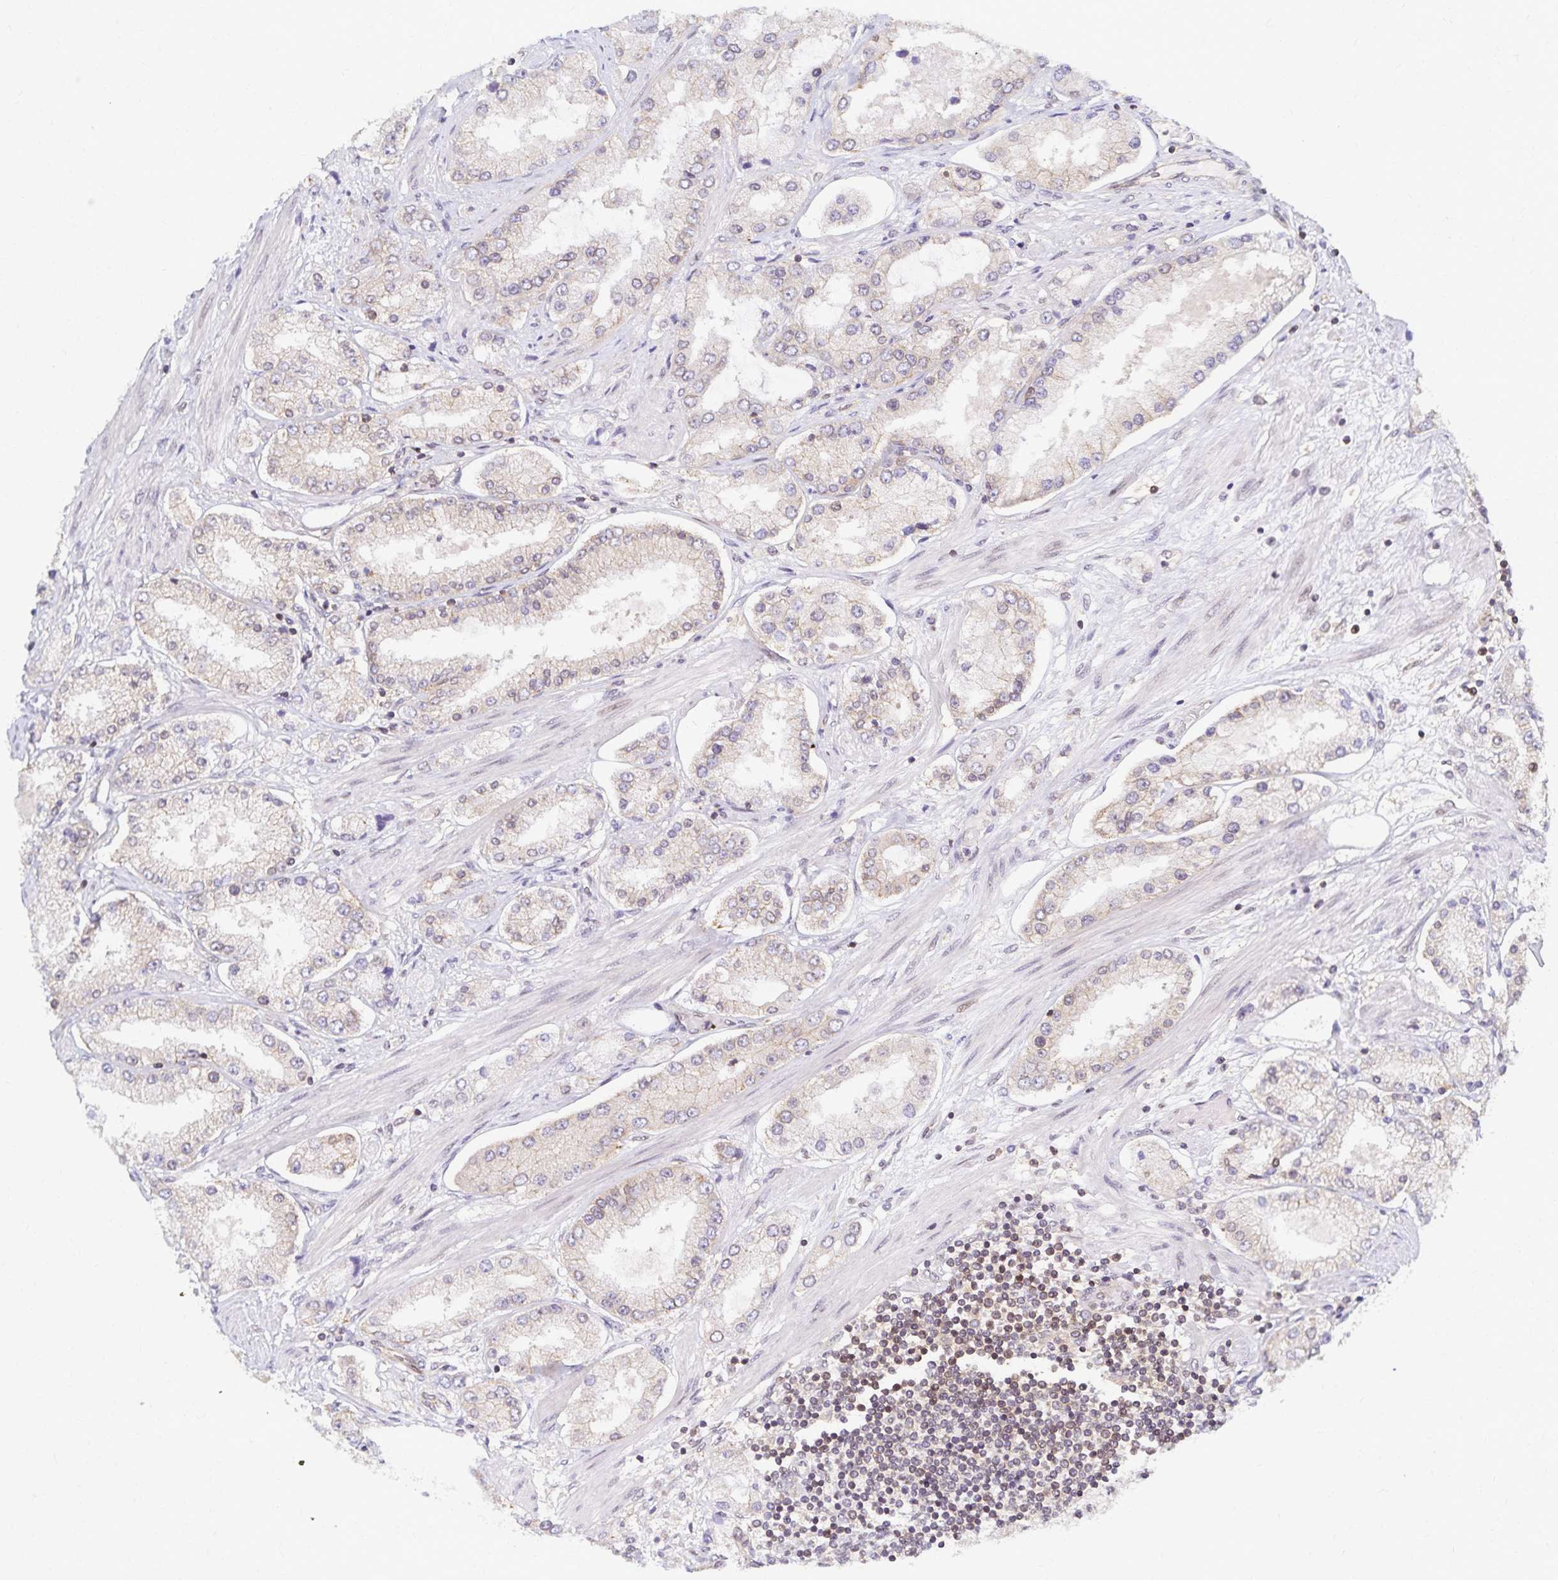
{"staining": {"intensity": "negative", "quantity": "none", "location": "none"}, "tissue": "prostate cancer", "cell_type": "Tumor cells", "image_type": "cancer", "snomed": [{"axis": "morphology", "description": "Adenocarcinoma, High grade"}, {"axis": "topography", "description": "Prostate"}], "caption": "High magnification brightfield microscopy of prostate cancer stained with DAB (brown) and counterstained with hematoxylin (blue): tumor cells show no significant staining. (Immunohistochemistry, brightfield microscopy, high magnification).", "gene": "RAB9B", "patient": {"sex": "male", "age": 69}}